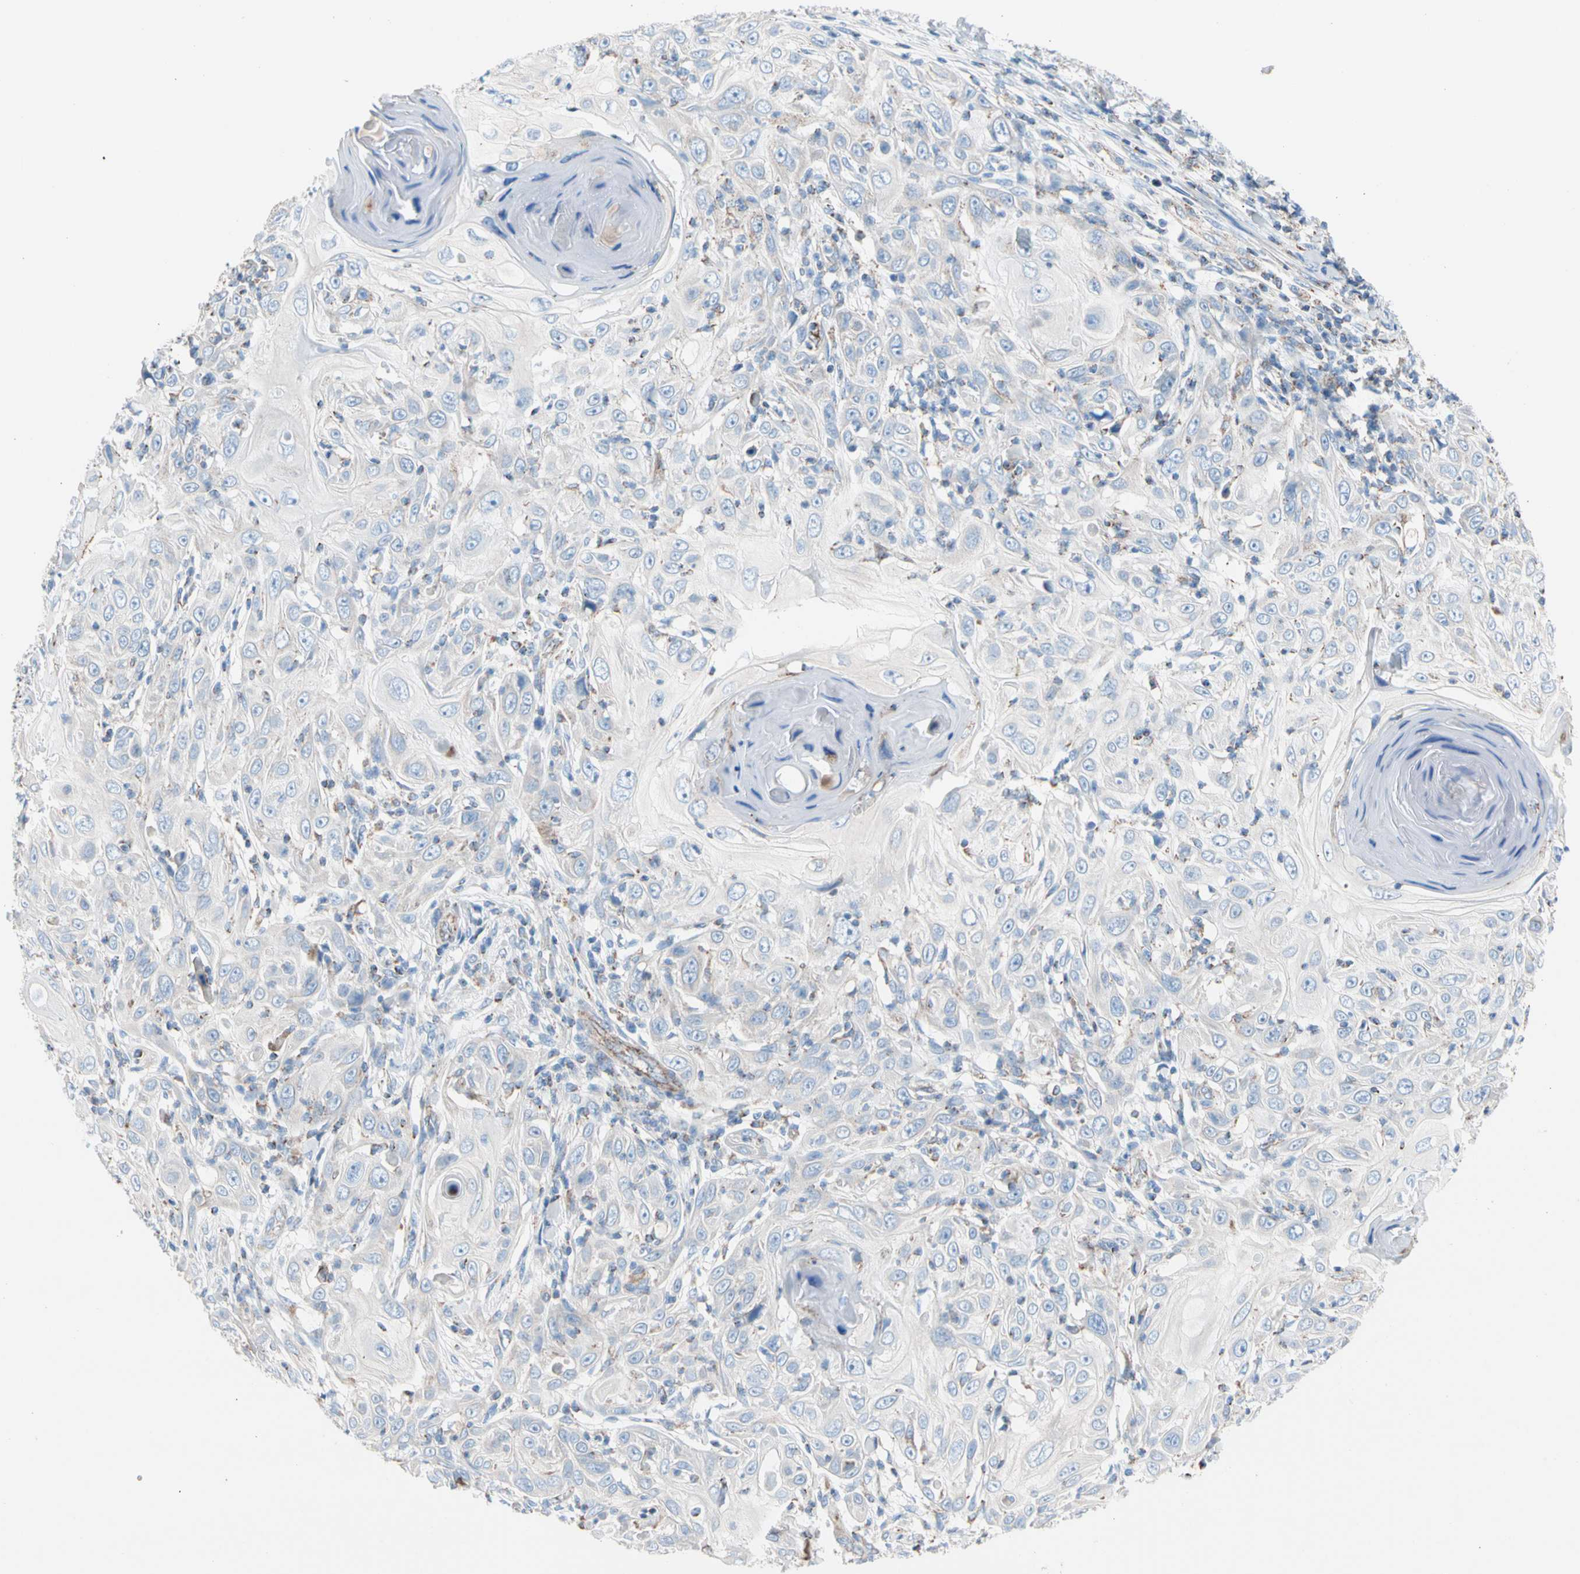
{"staining": {"intensity": "negative", "quantity": "none", "location": "none"}, "tissue": "skin cancer", "cell_type": "Tumor cells", "image_type": "cancer", "snomed": [{"axis": "morphology", "description": "Squamous cell carcinoma, NOS"}, {"axis": "topography", "description": "Skin"}], "caption": "The image displays no significant positivity in tumor cells of skin squamous cell carcinoma. (DAB (3,3'-diaminobenzidine) immunohistochemistry (IHC) with hematoxylin counter stain).", "gene": "HK1", "patient": {"sex": "female", "age": 88}}